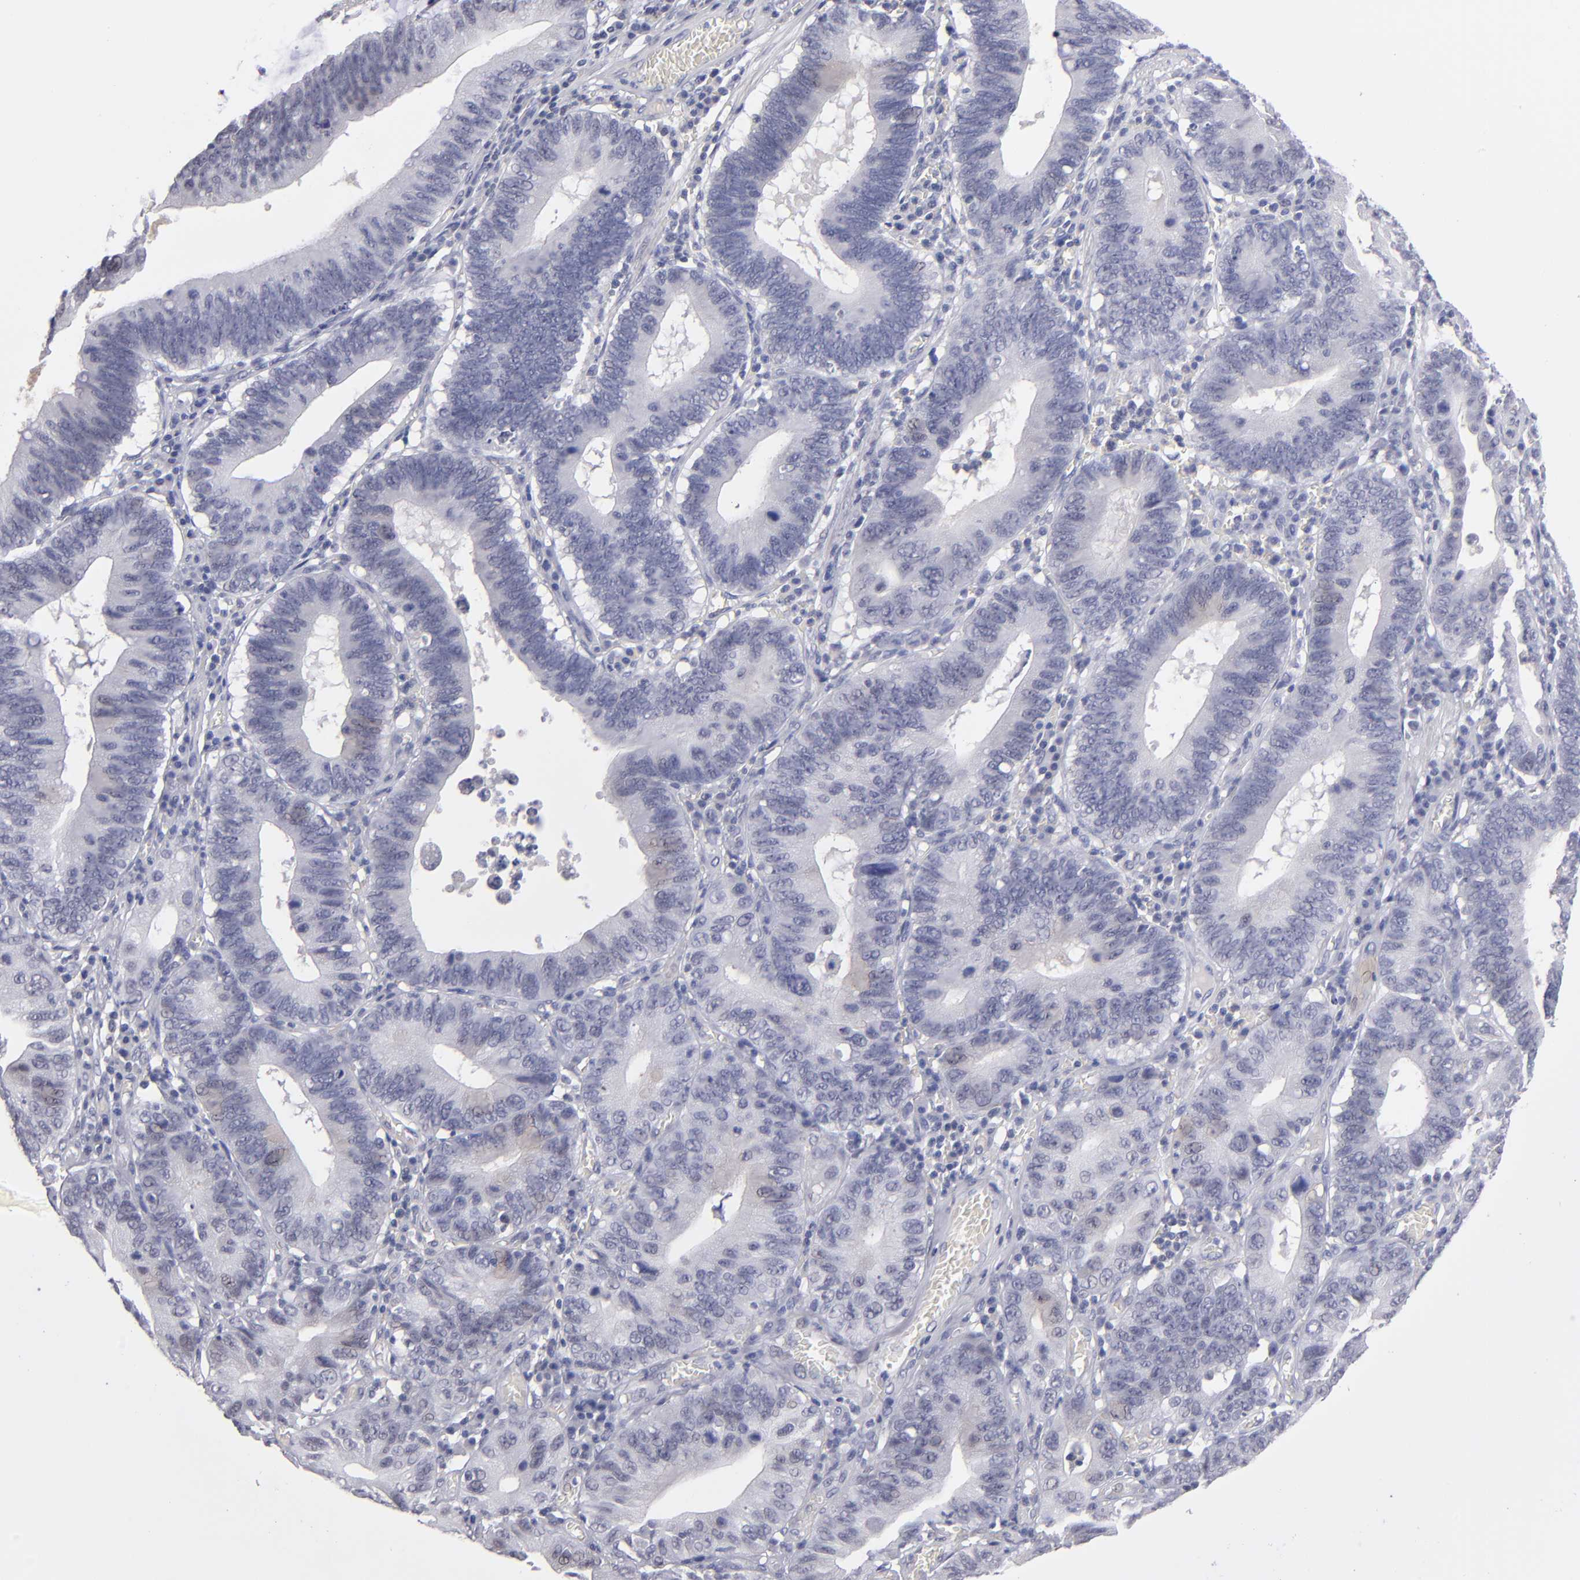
{"staining": {"intensity": "negative", "quantity": "none", "location": "none"}, "tissue": "stomach cancer", "cell_type": "Tumor cells", "image_type": "cancer", "snomed": [{"axis": "morphology", "description": "Adenocarcinoma, NOS"}, {"axis": "topography", "description": "Stomach"}, {"axis": "topography", "description": "Gastric cardia"}], "caption": "This micrograph is of adenocarcinoma (stomach) stained with IHC to label a protein in brown with the nuclei are counter-stained blue. There is no positivity in tumor cells.", "gene": "TEX11", "patient": {"sex": "male", "age": 59}}